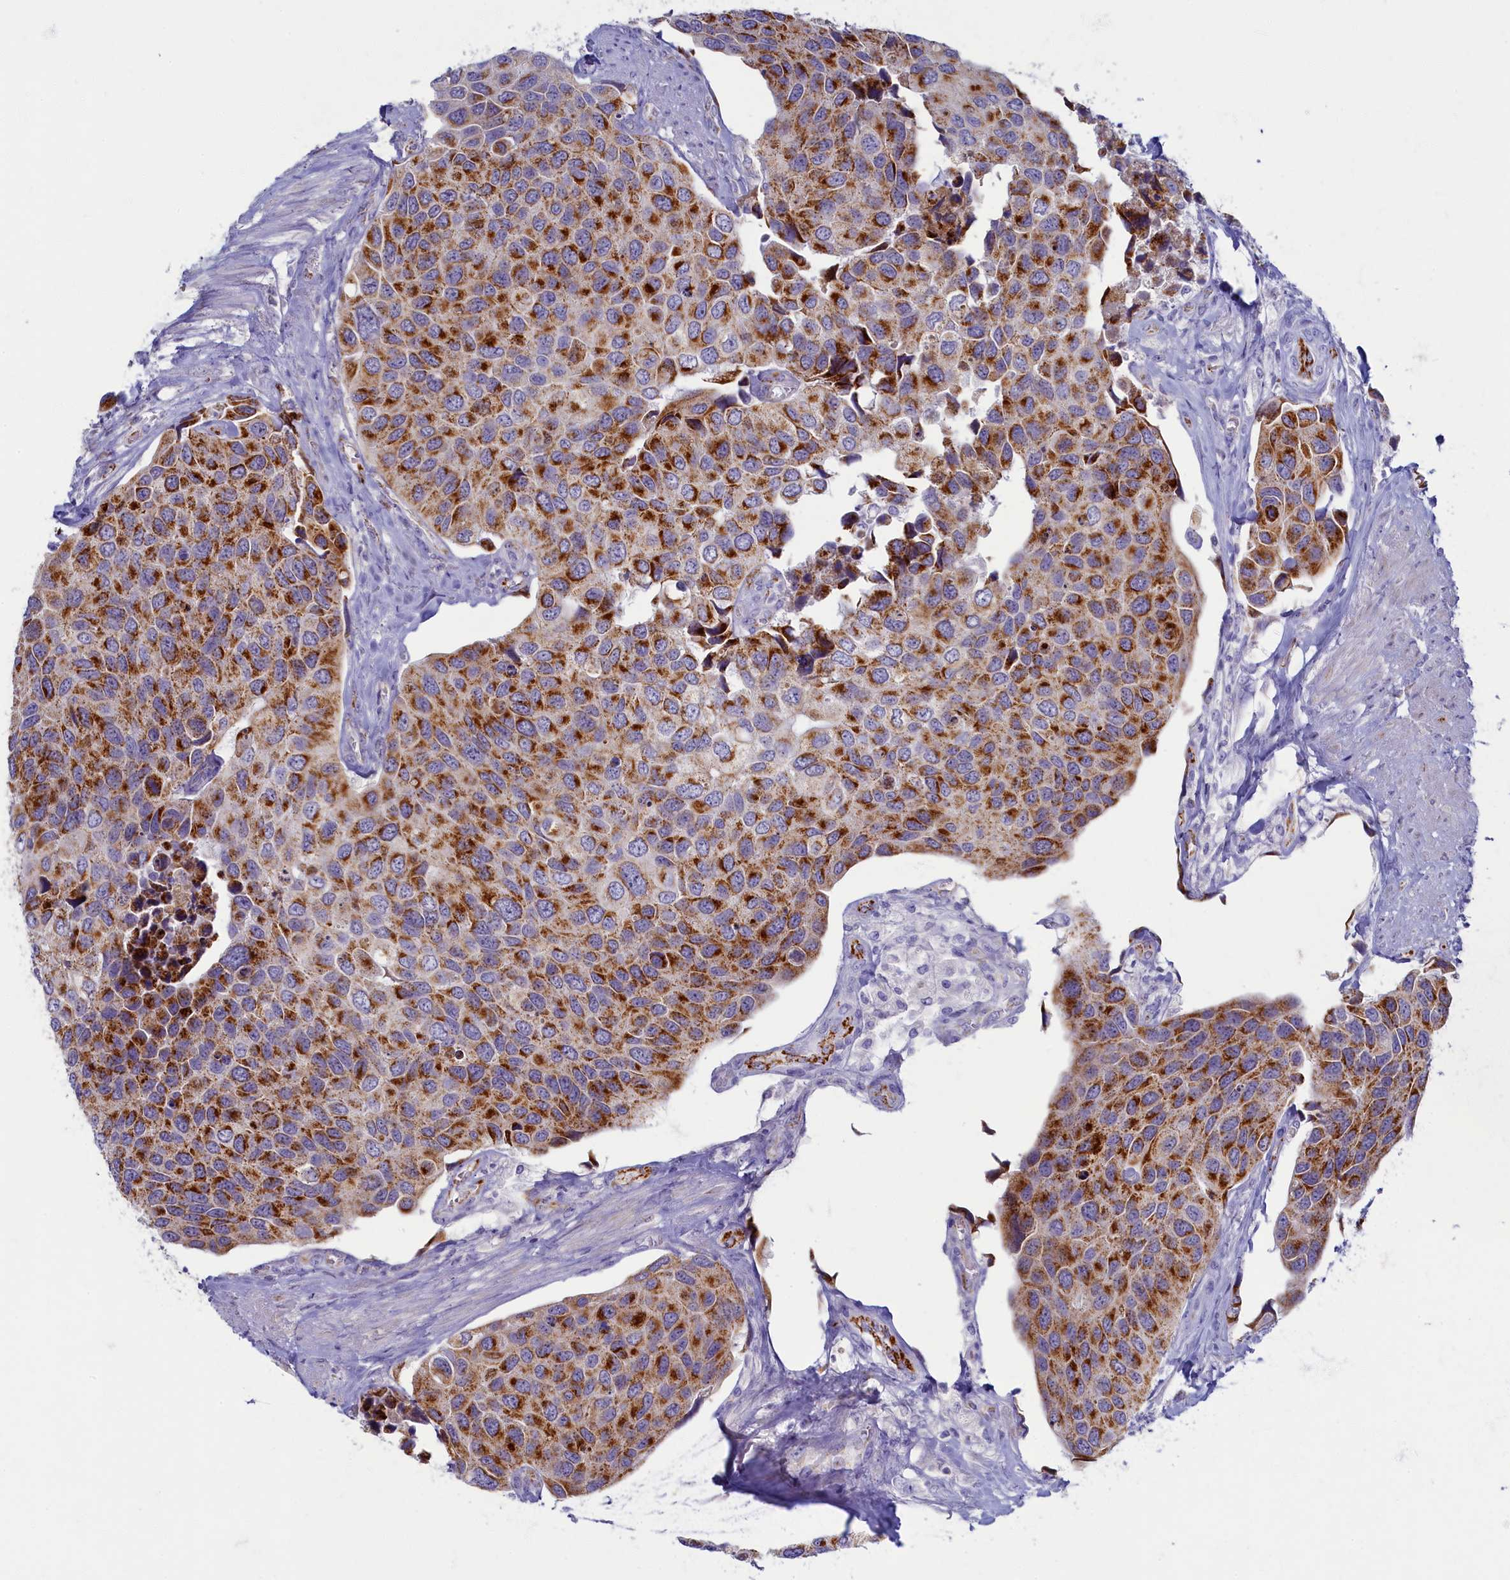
{"staining": {"intensity": "strong", "quantity": ">75%", "location": "cytoplasmic/membranous"}, "tissue": "urothelial cancer", "cell_type": "Tumor cells", "image_type": "cancer", "snomed": [{"axis": "morphology", "description": "Urothelial carcinoma, High grade"}, {"axis": "topography", "description": "Urinary bladder"}], "caption": "Brown immunohistochemical staining in high-grade urothelial carcinoma shows strong cytoplasmic/membranous positivity in about >75% of tumor cells.", "gene": "OCIAD2", "patient": {"sex": "male", "age": 74}}